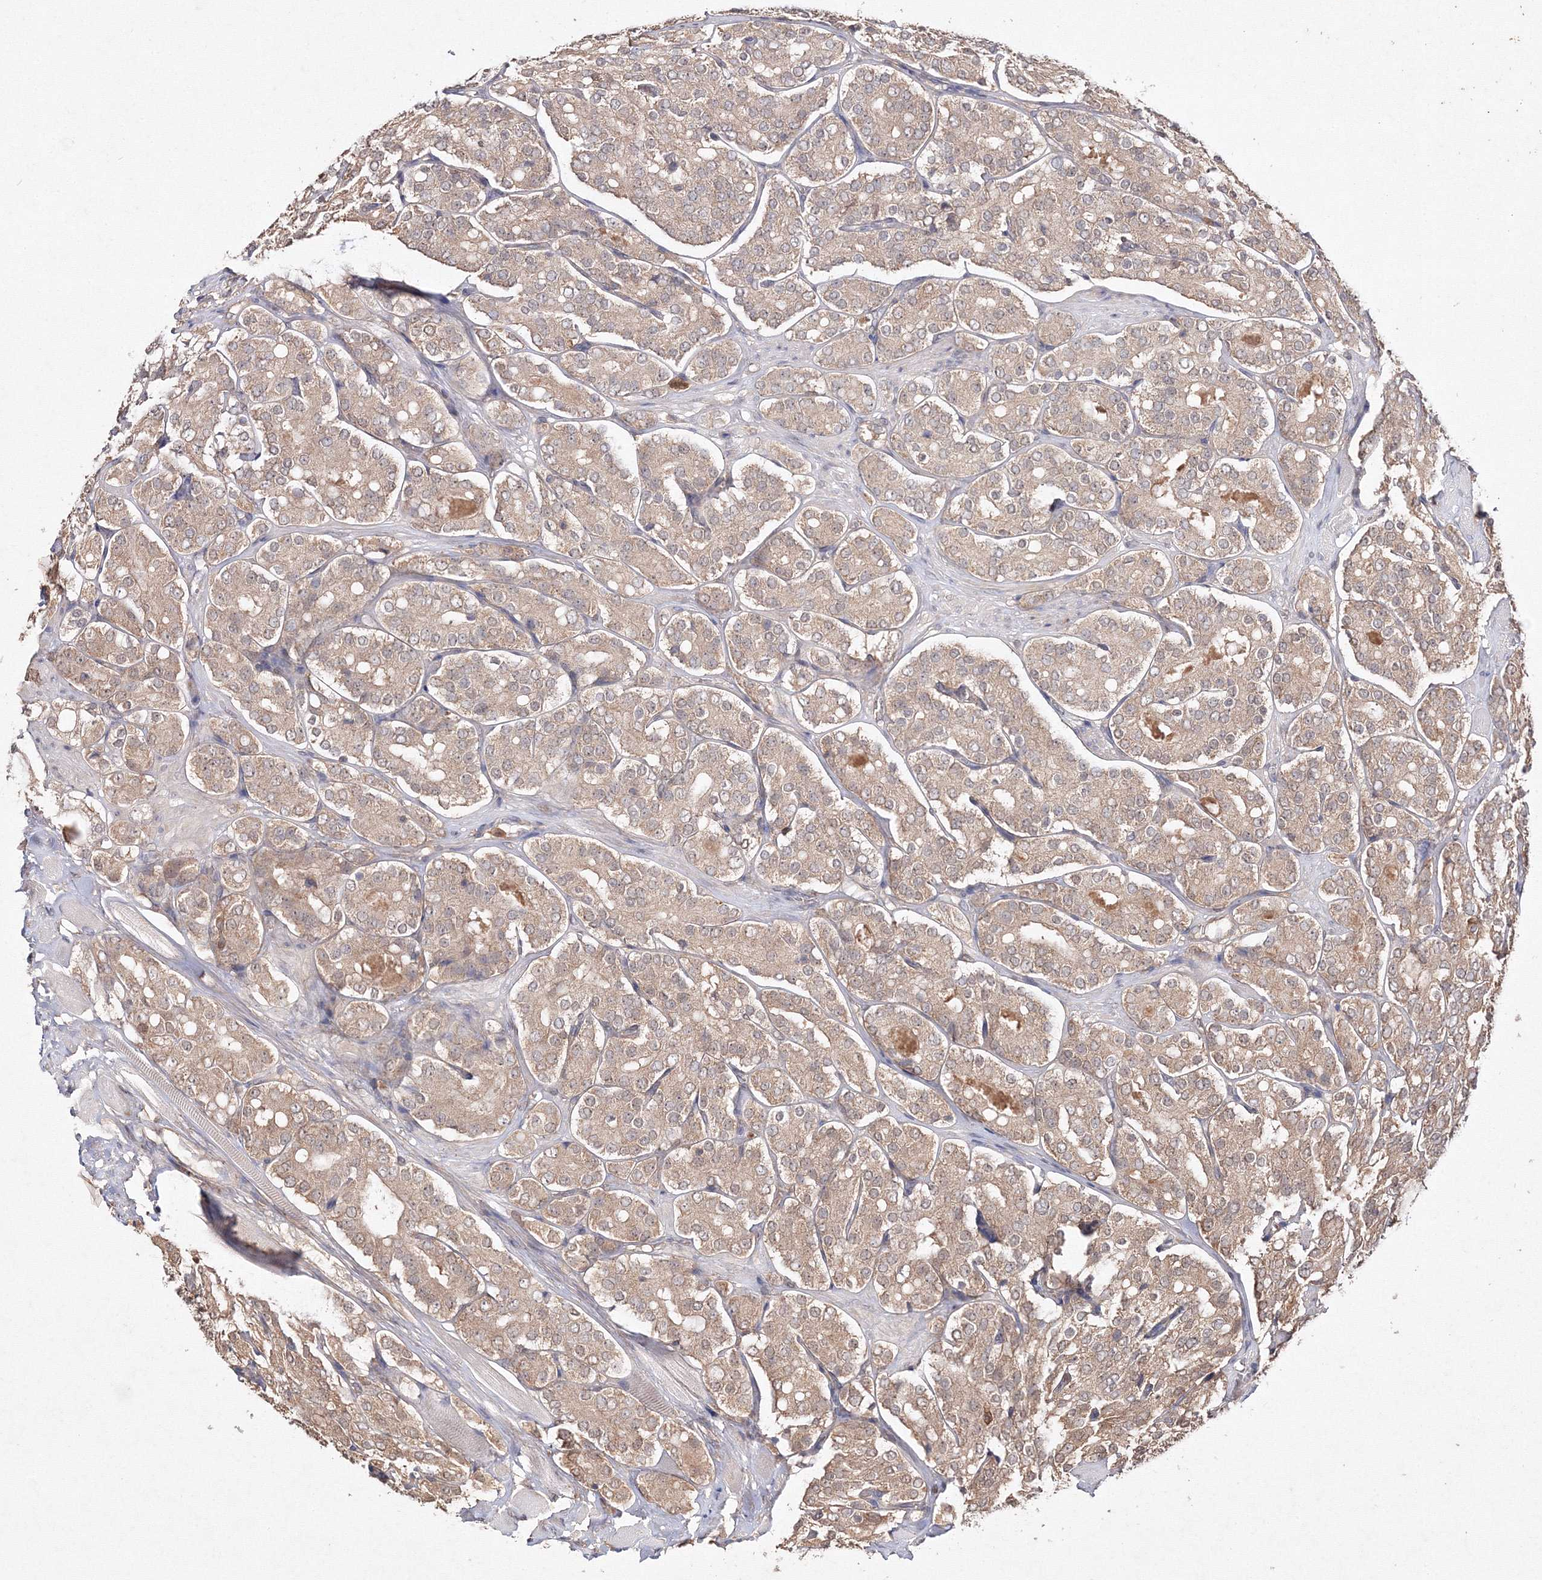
{"staining": {"intensity": "weak", "quantity": ">75%", "location": "cytoplasmic/membranous"}, "tissue": "prostate cancer", "cell_type": "Tumor cells", "image_type": "cancer", "snomed": [{"axis": "morphology", "description": "Adenocarcinoma, High grade"}, {"axis": "topography", "description": "Prostate"}], "caption": "Immunohistochemistry (IHC) (DAB) staining of human prostate high-grade adenocarcinoma shows weak cytoplasmic/membranous protein expression in approximately >75% of tumor cells.", "gene": "S100A11", "patient": {"sex": "male", "age": 65}}